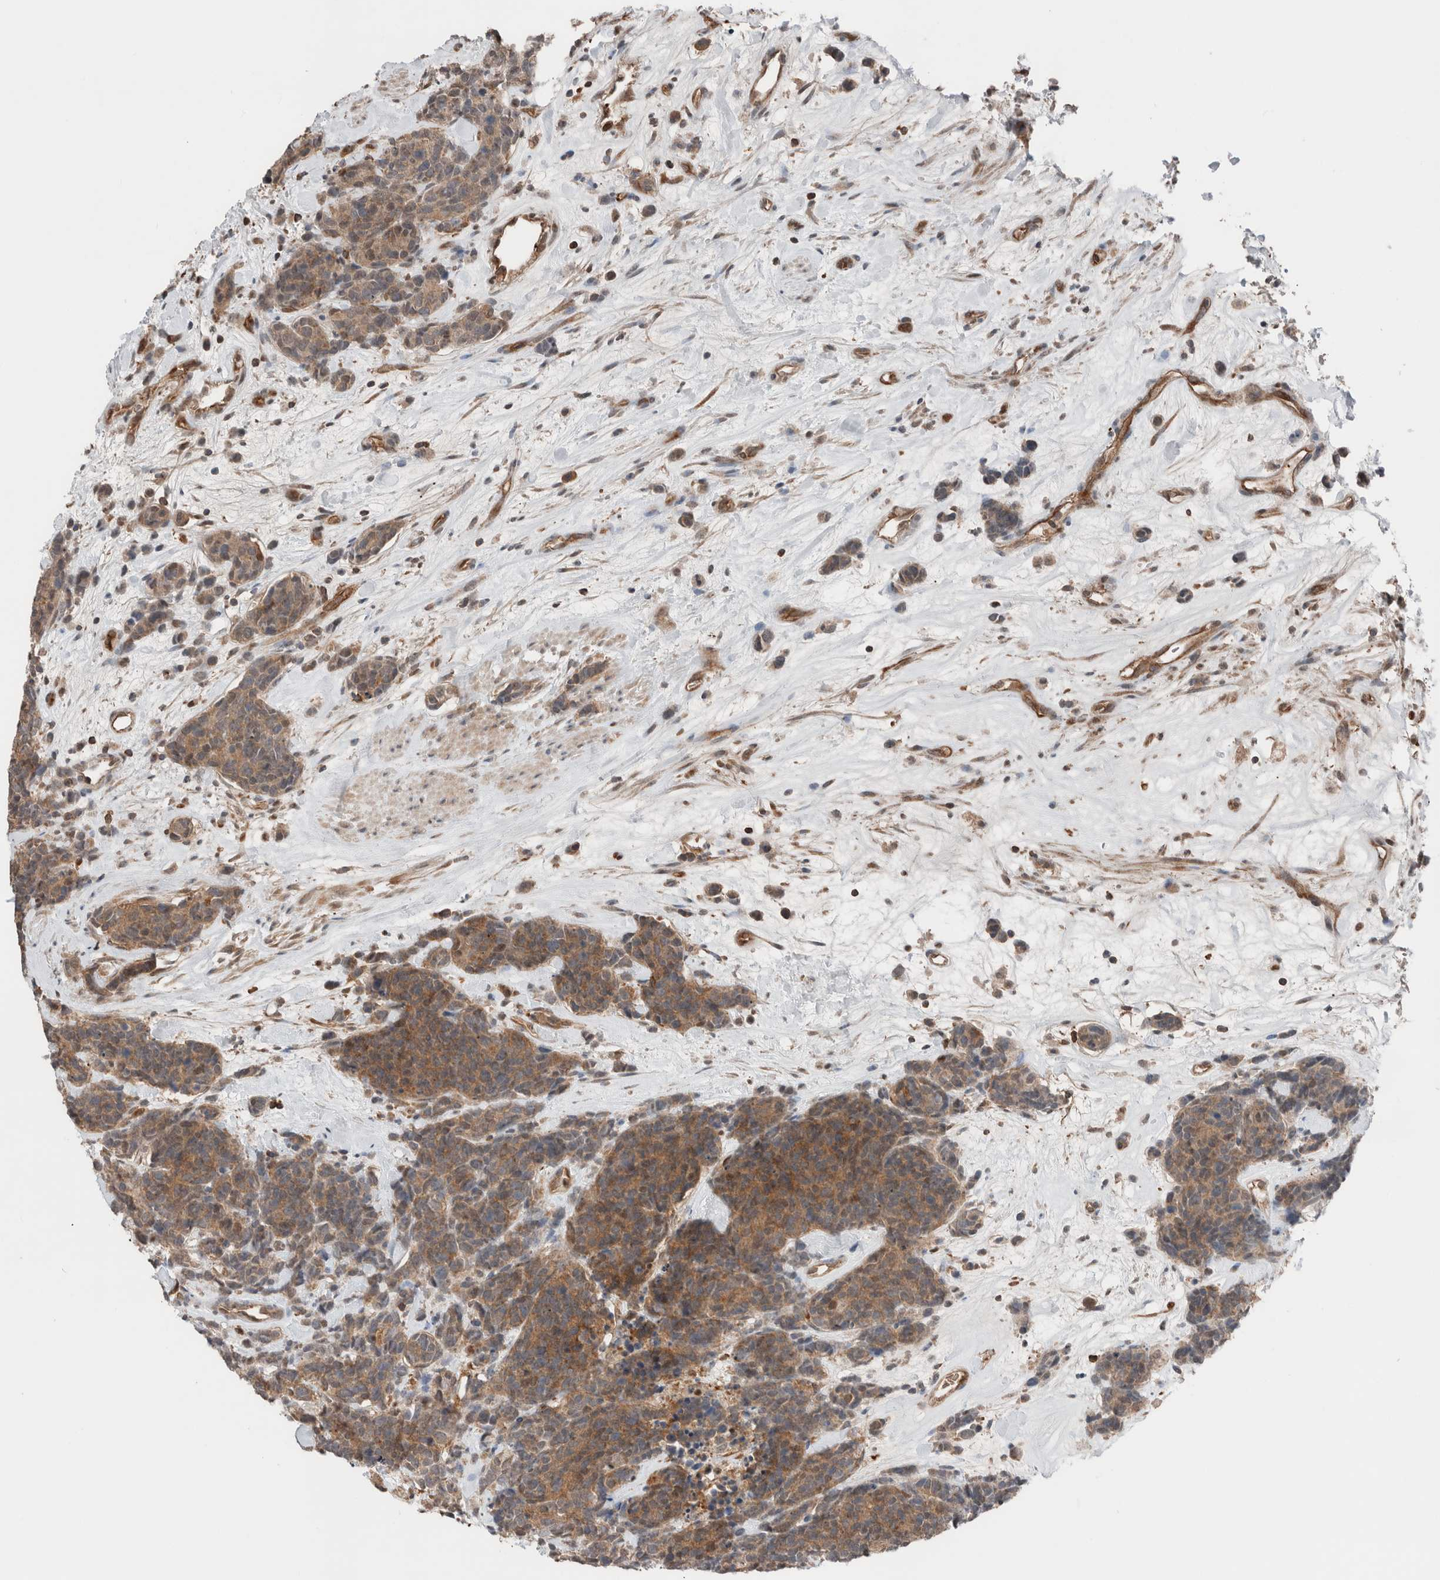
{"staining": {"intensity": "moderate", "quantity": ">75%", "location": "cytoplasmic/membranous"}, "tissue": "carcinoid", "cell_type": "Tumor cells", "image_type": "cancer", "snomed": [{"axis": "morphology", "description": "Carcinoma, NOS"}, {"axis": "morphology", "description": "Carcinoid, malignant, NOS"}, {"axis": "topography", "description": "Urinary bladder"}], "caption": "Tumor cells reveal medium levels of moderate cytoplasmic/membranous staining in approximately >75% of cells in human carcinoid (malignant). (Stains: DAB in brown, nuclei in blue, Microscopy: brightfield microscopy at high magnification).", "gene": "XPNPEP1", "patient": {"sex": "male", "age": 57}}